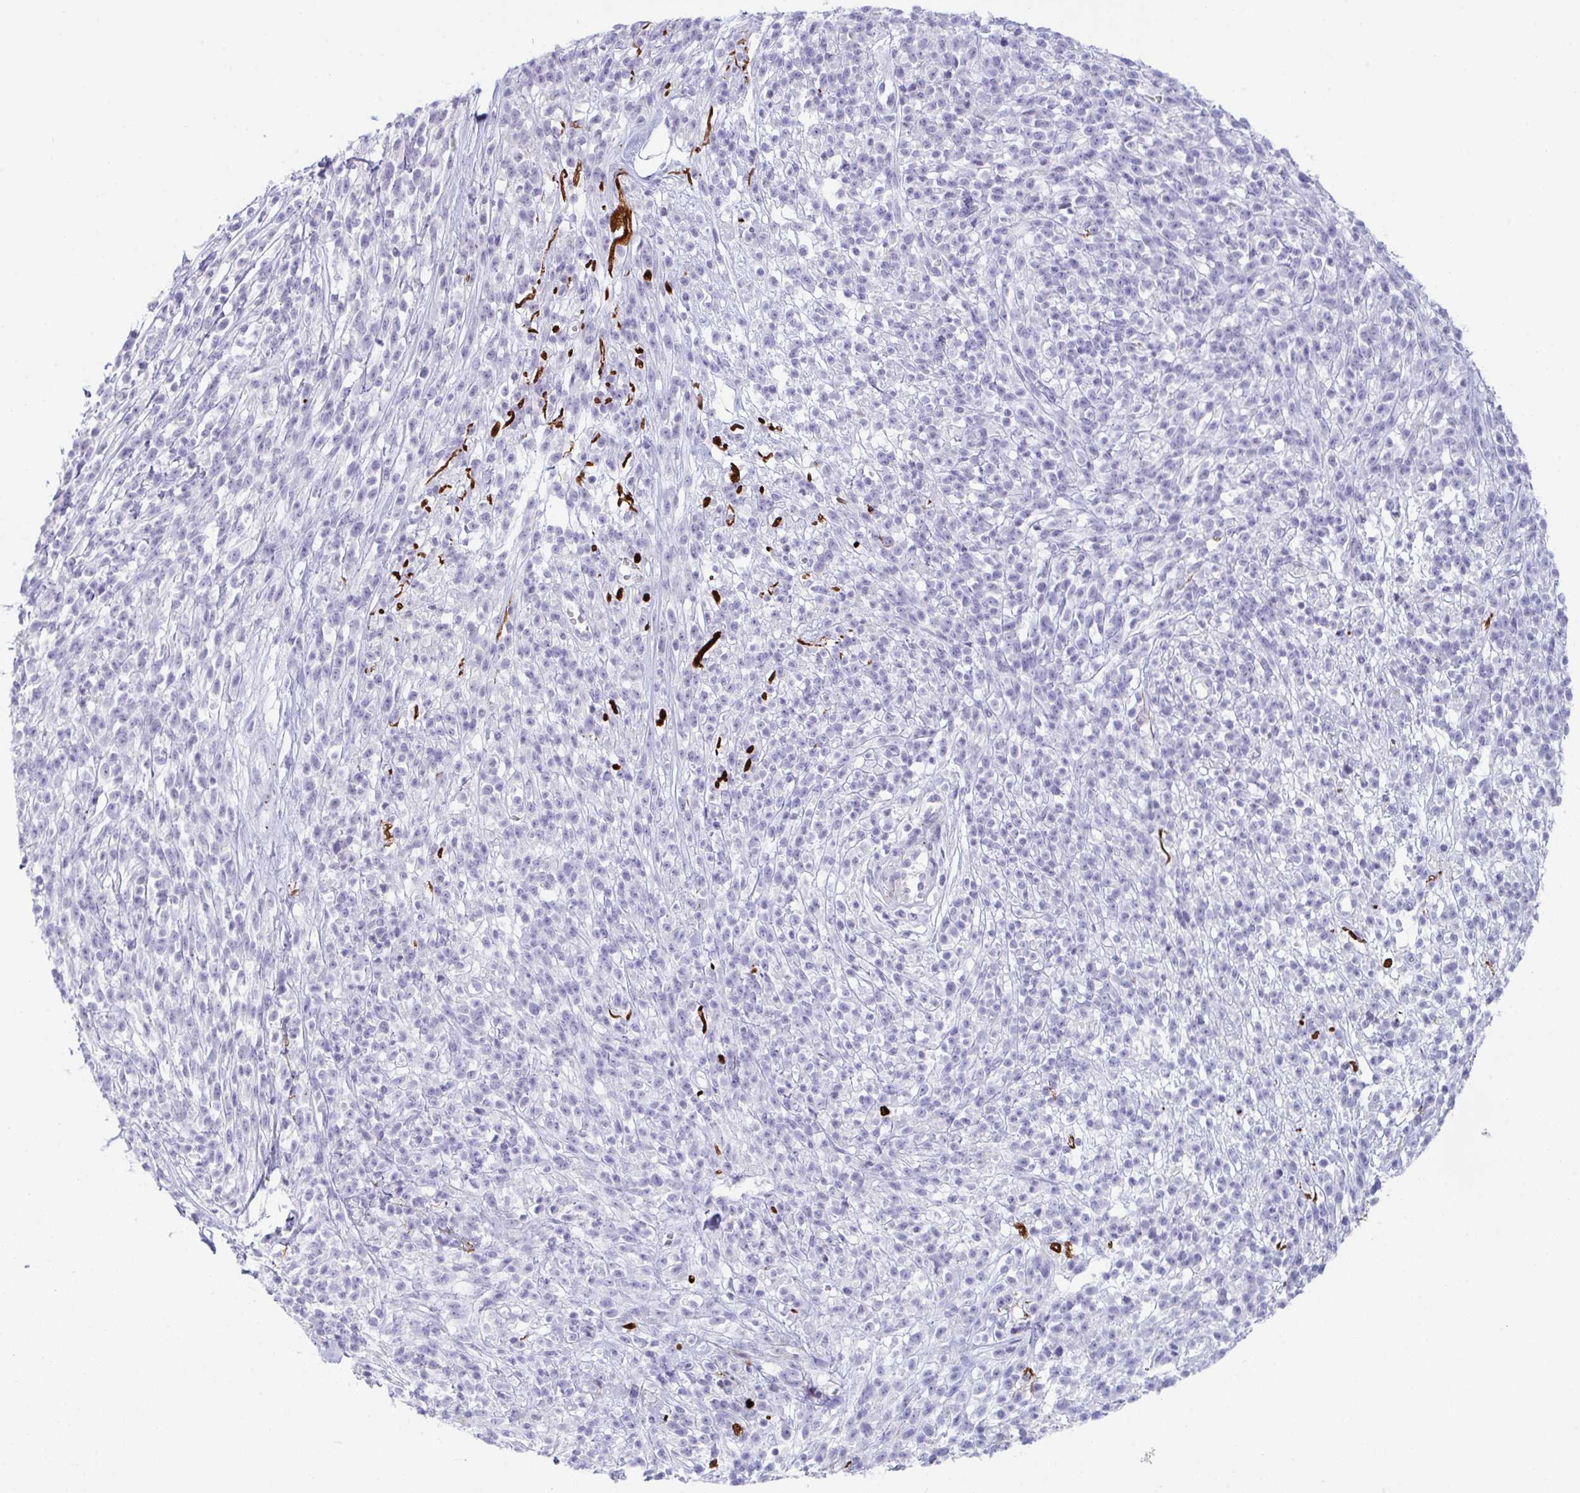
{"staining": {"intensity": "negative", "quantity": "none", "location": "none"}, "tissue": "melanoma", "cell_type": "Tumor cells", "image_type": "cancer", "snomed": [{"axis": "morphology", "description": "Malignant melanoma, NOS"}, {"axis": "topography", "description": "Skin"}, {"axis": "topography", "description": "Skin of trunk"}], "caption": "Melanoma stained for a protein using immunohistochemistry (IHC) displays no expression tumor cells.", "gene": "KMT2E", "patient": {"sex": "male", "age": 74}}